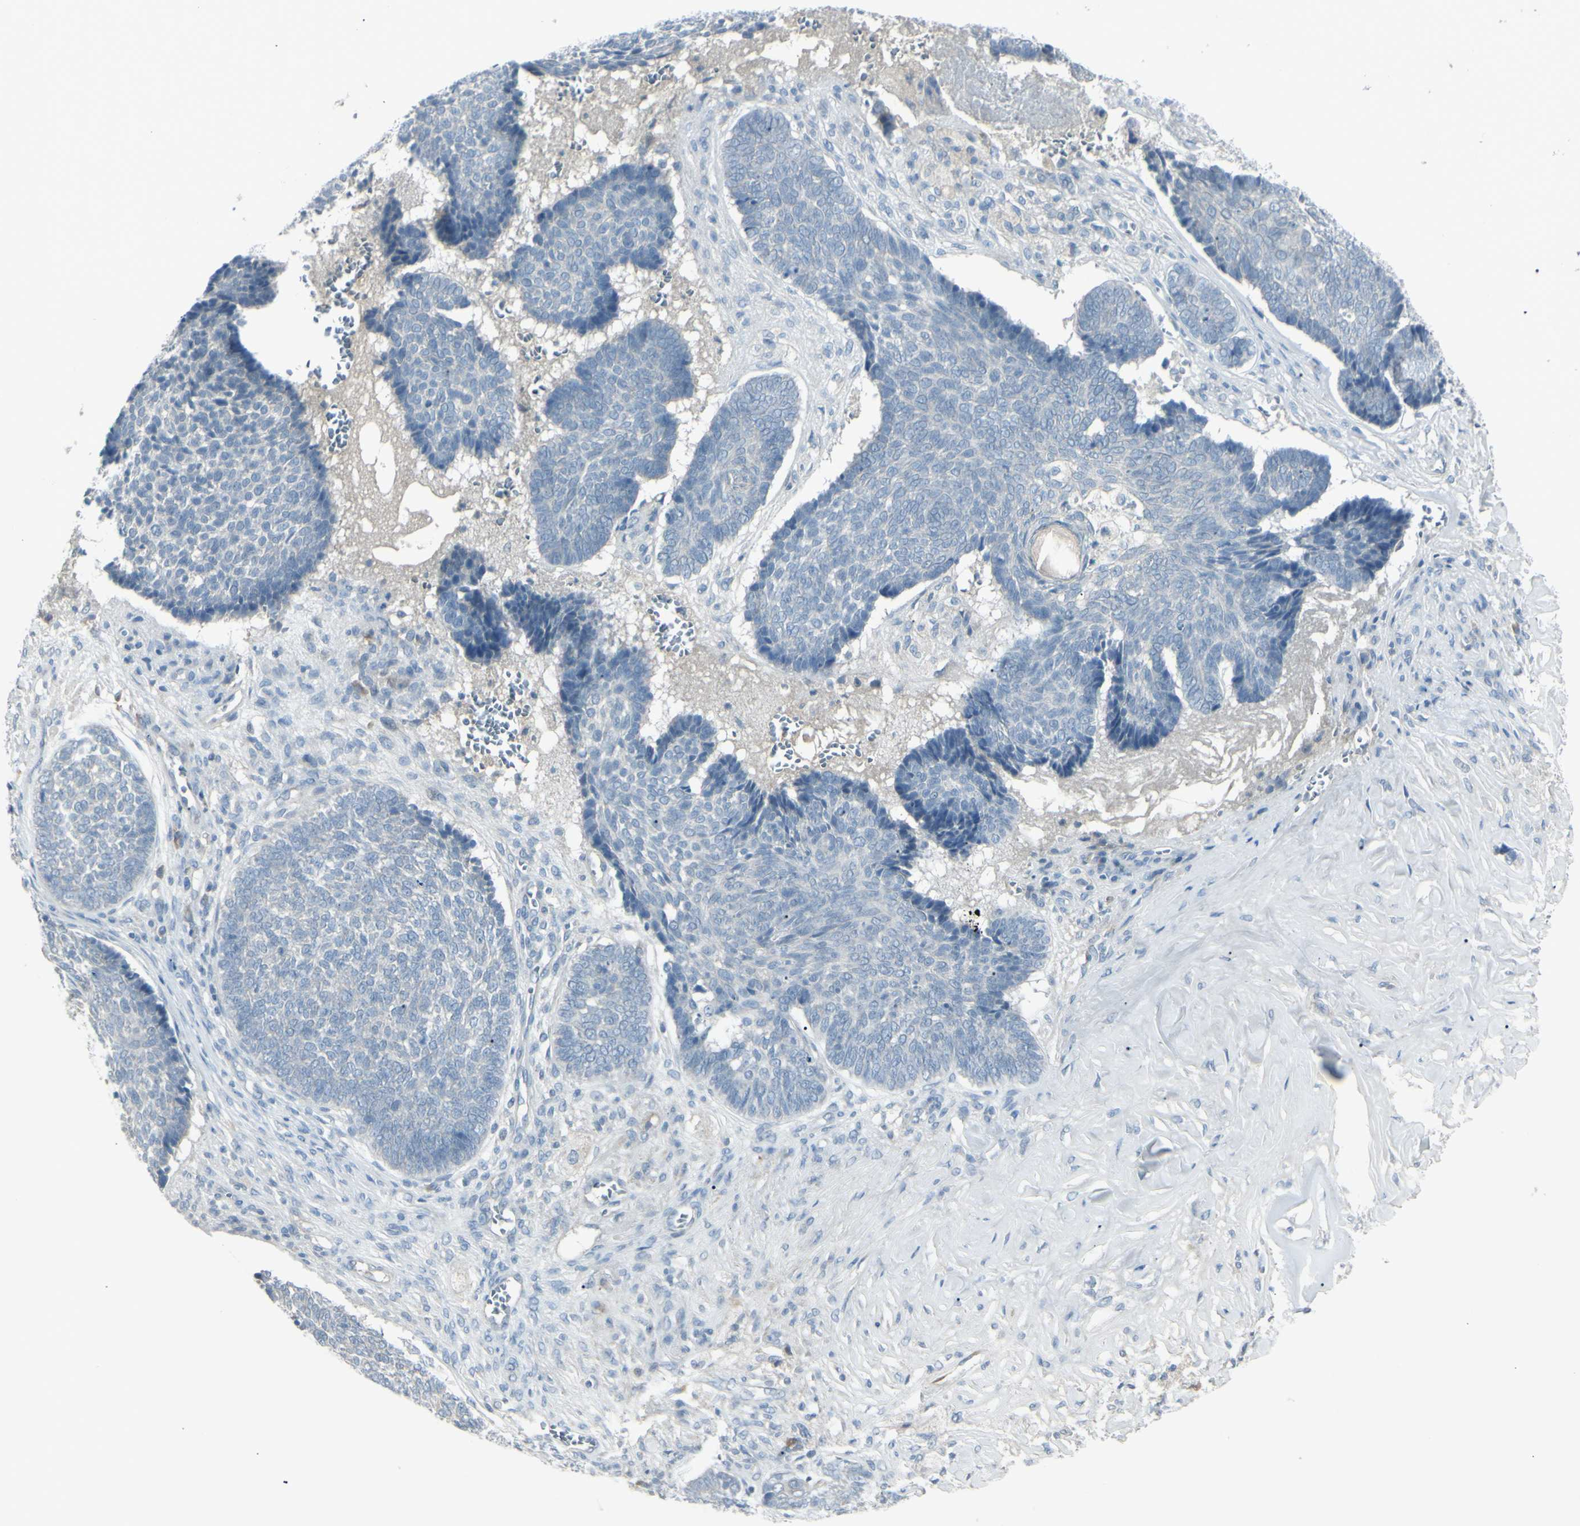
{"staining": {"intensity": "negative", "quantity": "none", "location": "none"}, "tissue": "skin cancer", "cell_type": "Tumor cells", "image_type": "cancer", "snomed": [{"axis": "morphology", "description": "Basal cell carcinoma"}, {"axis": "topography", "description": "Skin"}], "caption": "Tumor cells show no significant protein staining in skin basal cell carcinoma.", "gene": "SH3GL2", "patient": {"sex": "male", "age": 84}}